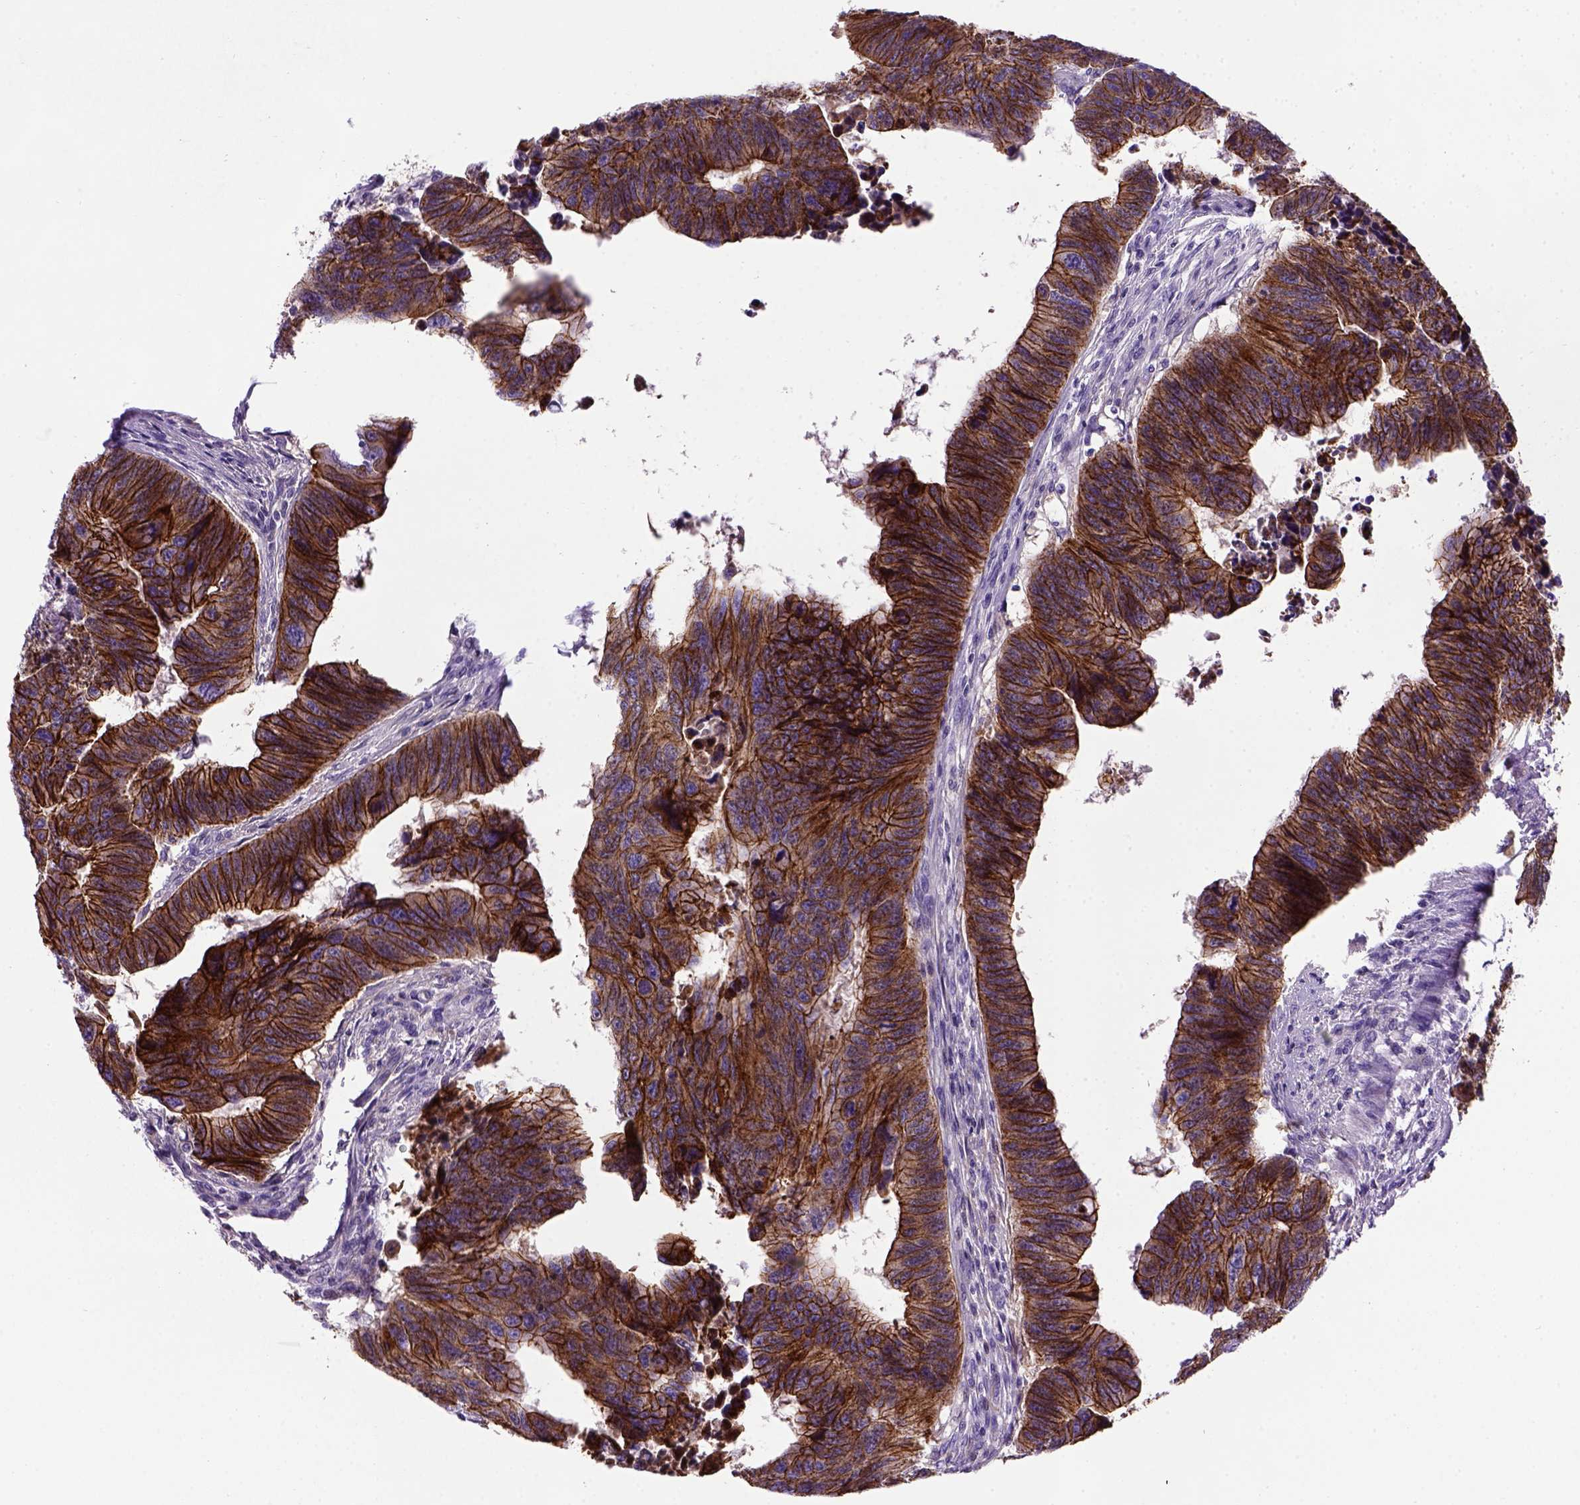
{"staining": {"intensity": "strong", "quantity": ">75%", "location": "cytoplasmic/membranous"}, "tissue": "colorectal cancer", "cell_type": "Tumor cells", "image_type": "cancer", "snomed": [{"axis": "morphology", "description": "Adenocarcinoma, NOS"}, {"axis": "topography", "description": "Rectum"}], "caption": "High-magnification brightfield microscopy of colorectal cancer stained with DAB (brown) and counterstained with hematoxylin (blue). tumor cells exhibit strong cytoplasmic/membranous positivity is identified in about>75% of cells.", "gene": "CDH1", "patient": {"sex": "female", "age": 85}}